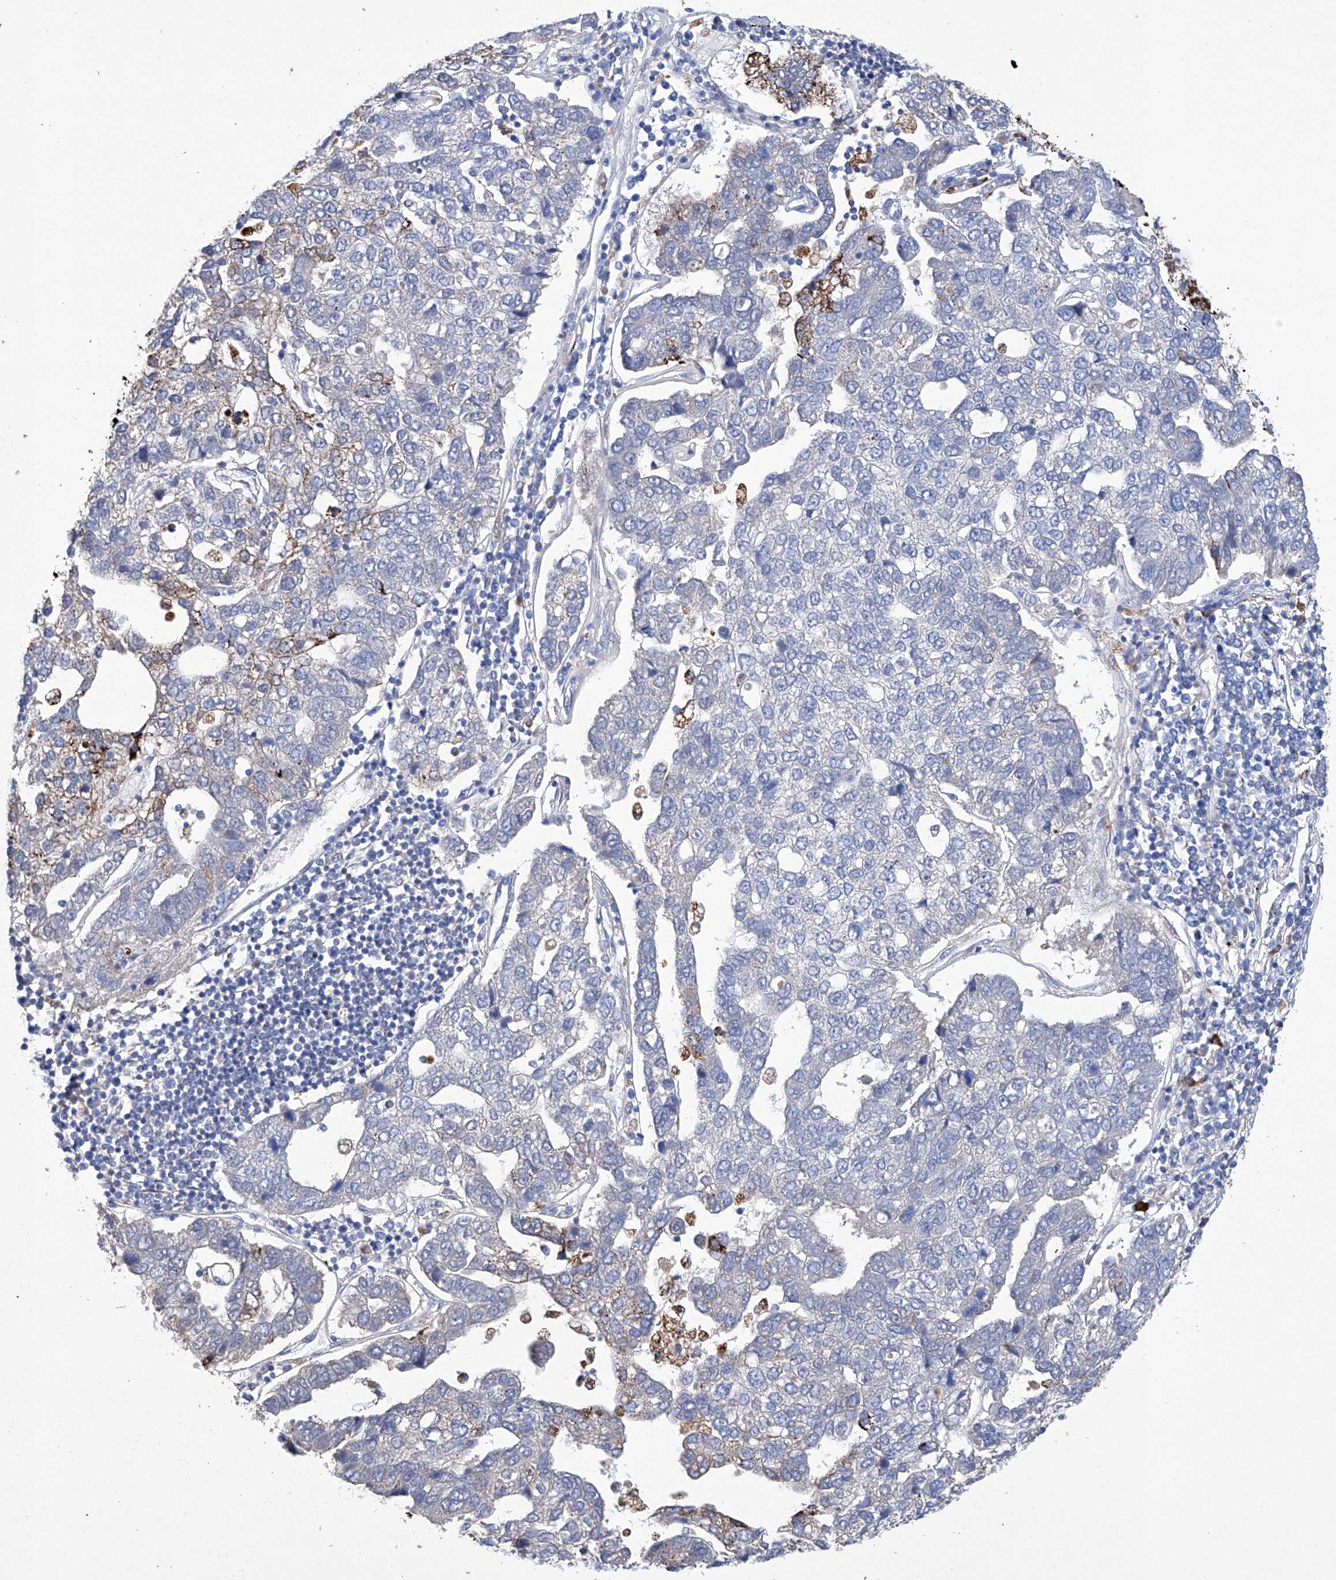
{"staining": {"intensity": "weak", "quantity": "<25%", "location": "cytoplasmic/membranous"}, "tissue": "pancreatic cancer", "cell_type": "Tumor cells", "image_type": "cancer", "snomed": [{"axis": "morphology", "description": "Adenocarcinoma, NOS"}, {"axis": "topography", "description": "Pancreas"}], "caption": "Immunohistochemistry (IHC) photomicrograph of neoplastic tissue: human pancreatic adenocarcinoma stained with DAB (3,3'-diaminobenzidine) reveals no significant protein staining in tumor cells.", "gene": "NRROS", "patient": {"sex": "female", "age": 61}}